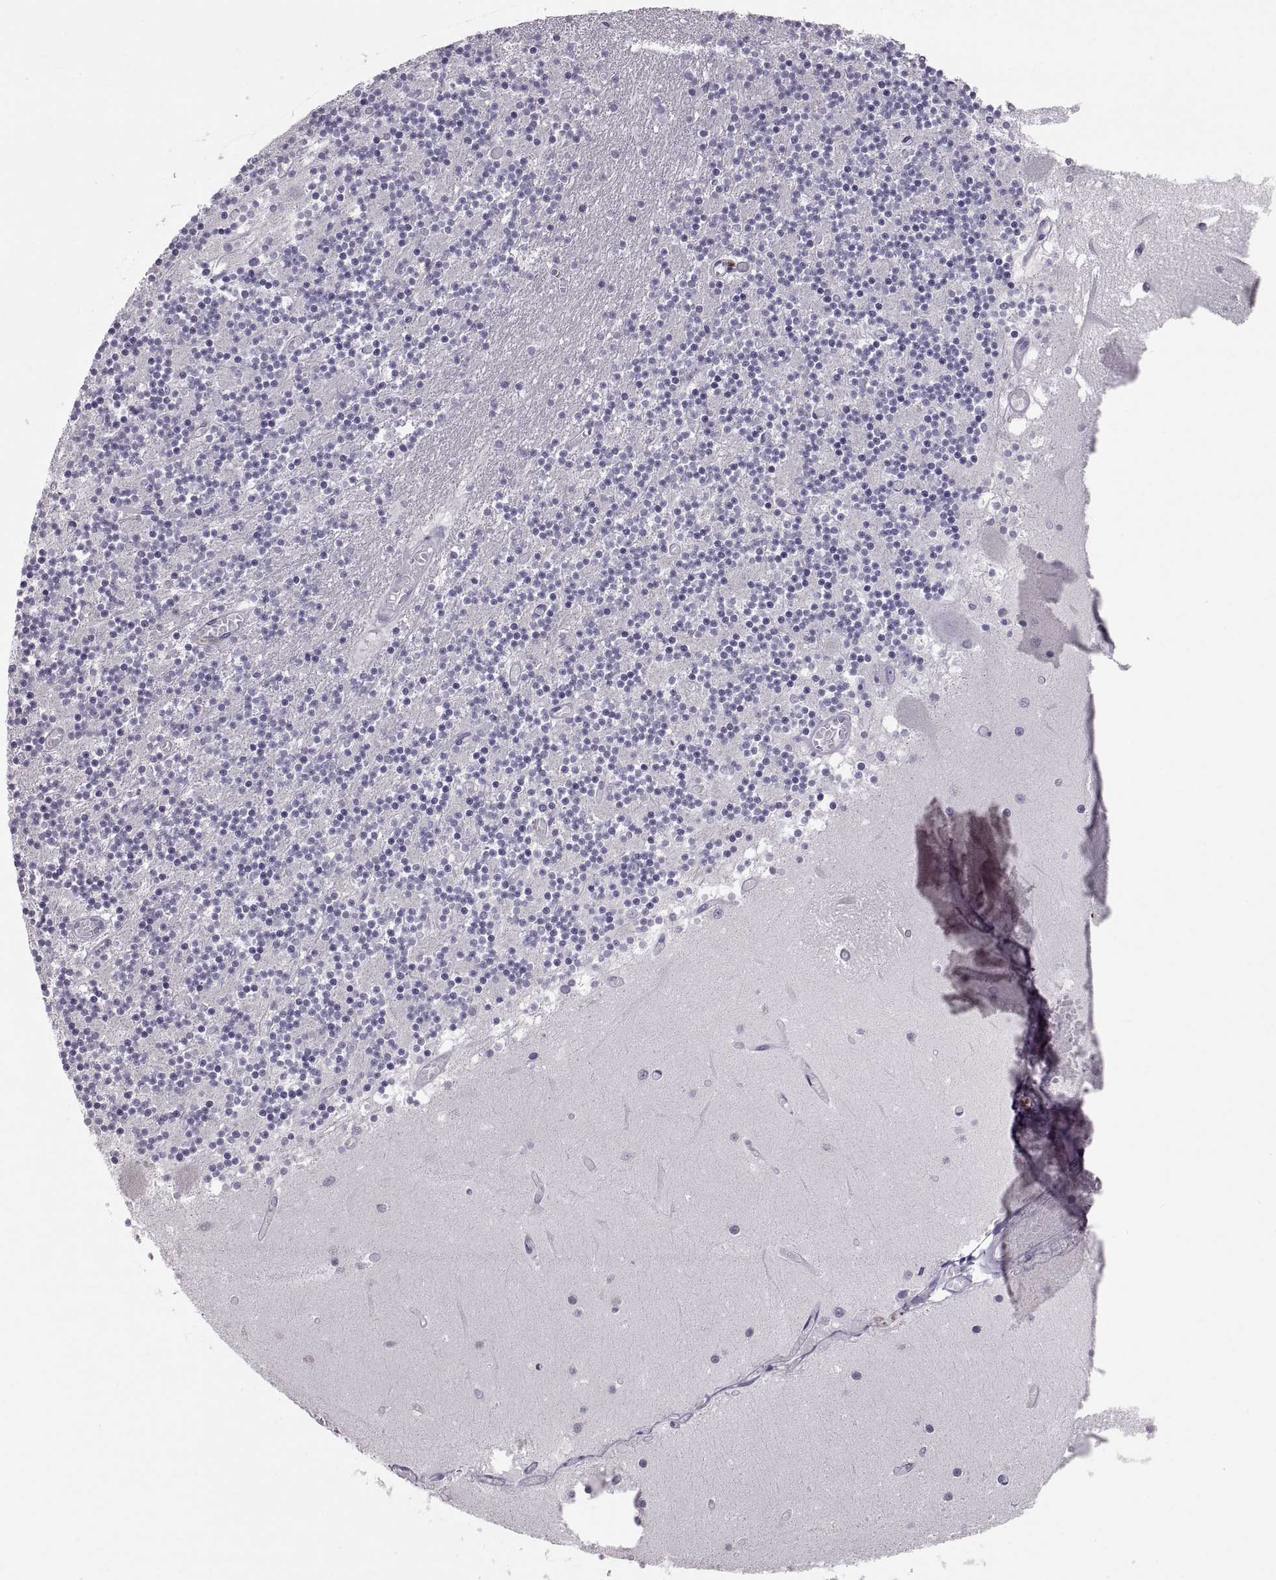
{"staining": {"intensity": "negative", "quantity": "none", "location": "none"}, "tissue": "cerebellum", "cell_type": "Cells in granular layer", "image_type": "normal", "snomed": [{"axis": "morphology", "description": "Normal tissue, NOS"}, {"axis": "topography", "description": "Cerebellum"}], "caption": "There is no significant expression in cells in granular layer of cerebellum. (DAB immunohistochemistry (IHC) with hematoxylin counter stain).", "gene": "WBP2NL", "patient": {"sex": "female", "age": 28}}